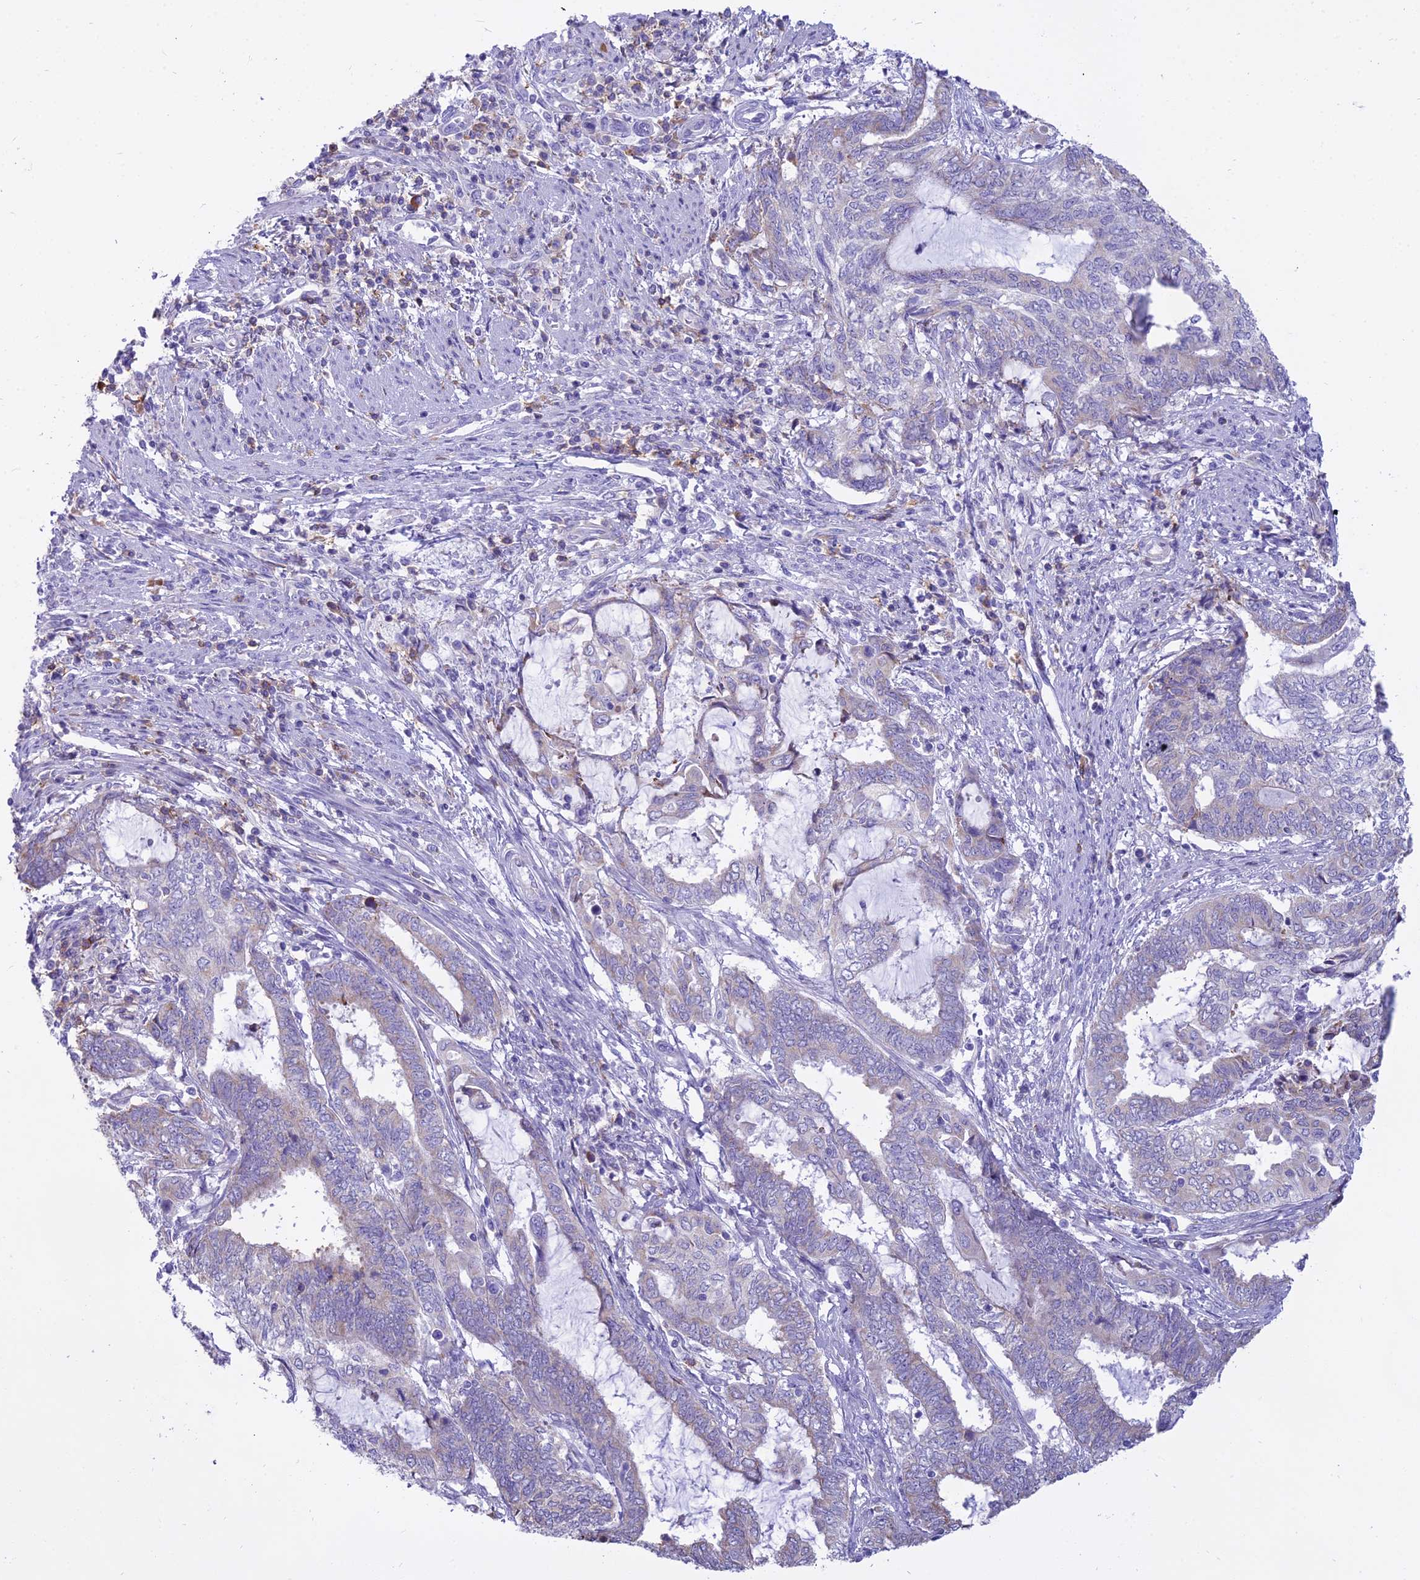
{"staining": {"intensity": "negative", "quantity": "none", "location": "none"}, "tissue": "endometrial cancer", "cell_type": "Tumor cells", "image_type": "cancer", "snomed": [{"axis": "morphology", "description": "Adenocarcinoma, NOS"}, {"axis": "topography", "description": "Uterus"}, {"axis": "topography", "description": "Endometrium"}], "caption": "A high-resolution image shows immunohistochemistry (IHC) staining of adenocarcinoma (endometrial), which exhibits no significant expression in tumor cells.", "gene": "CD5", "patient": {"sex": "female", "age": 70}}